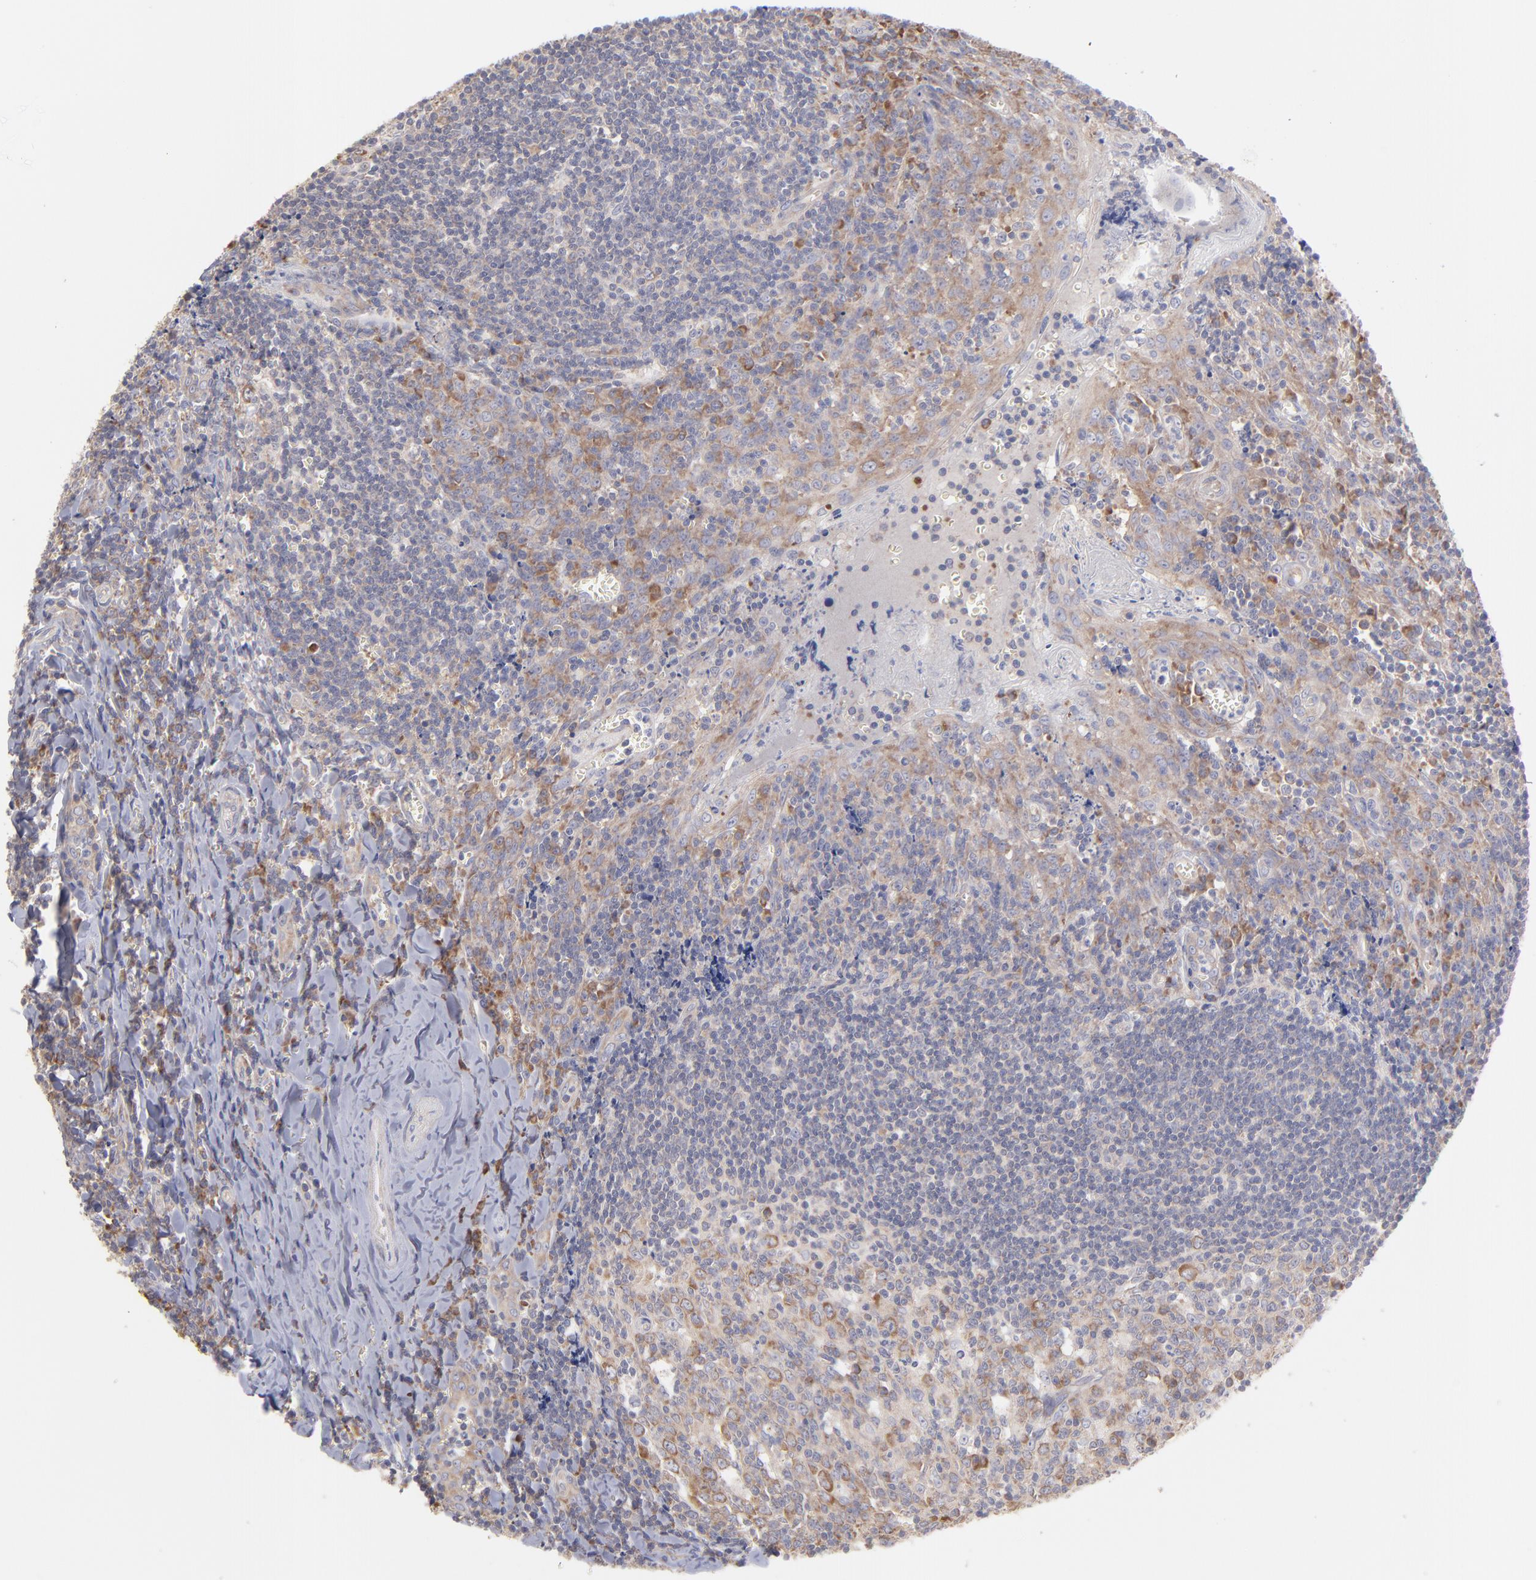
{"staining": {"intensity": "moderate", "quantity": "25%-75%", "location": "cytoplasmic/membranous"}, "tissue": "tonsil", "cell_type": "Germinal center cells", "image_type": "normal", "snomed": [{"axis": "morphology", "description": "Normal tissue, NOS"}, {"axis": "topography", "description": "Tonsil"}], "caption": "This image demonstrates benign tonsil stained with immunohistochemistry (IHC) to label a protein in brown. The cytoplasmic/membranous of germinal center cells show moderate positivity for the protein. Nuclei are counter-stained blue.", "gene": "RPLP0", "patient": {"sex": "male", "age": 20}}